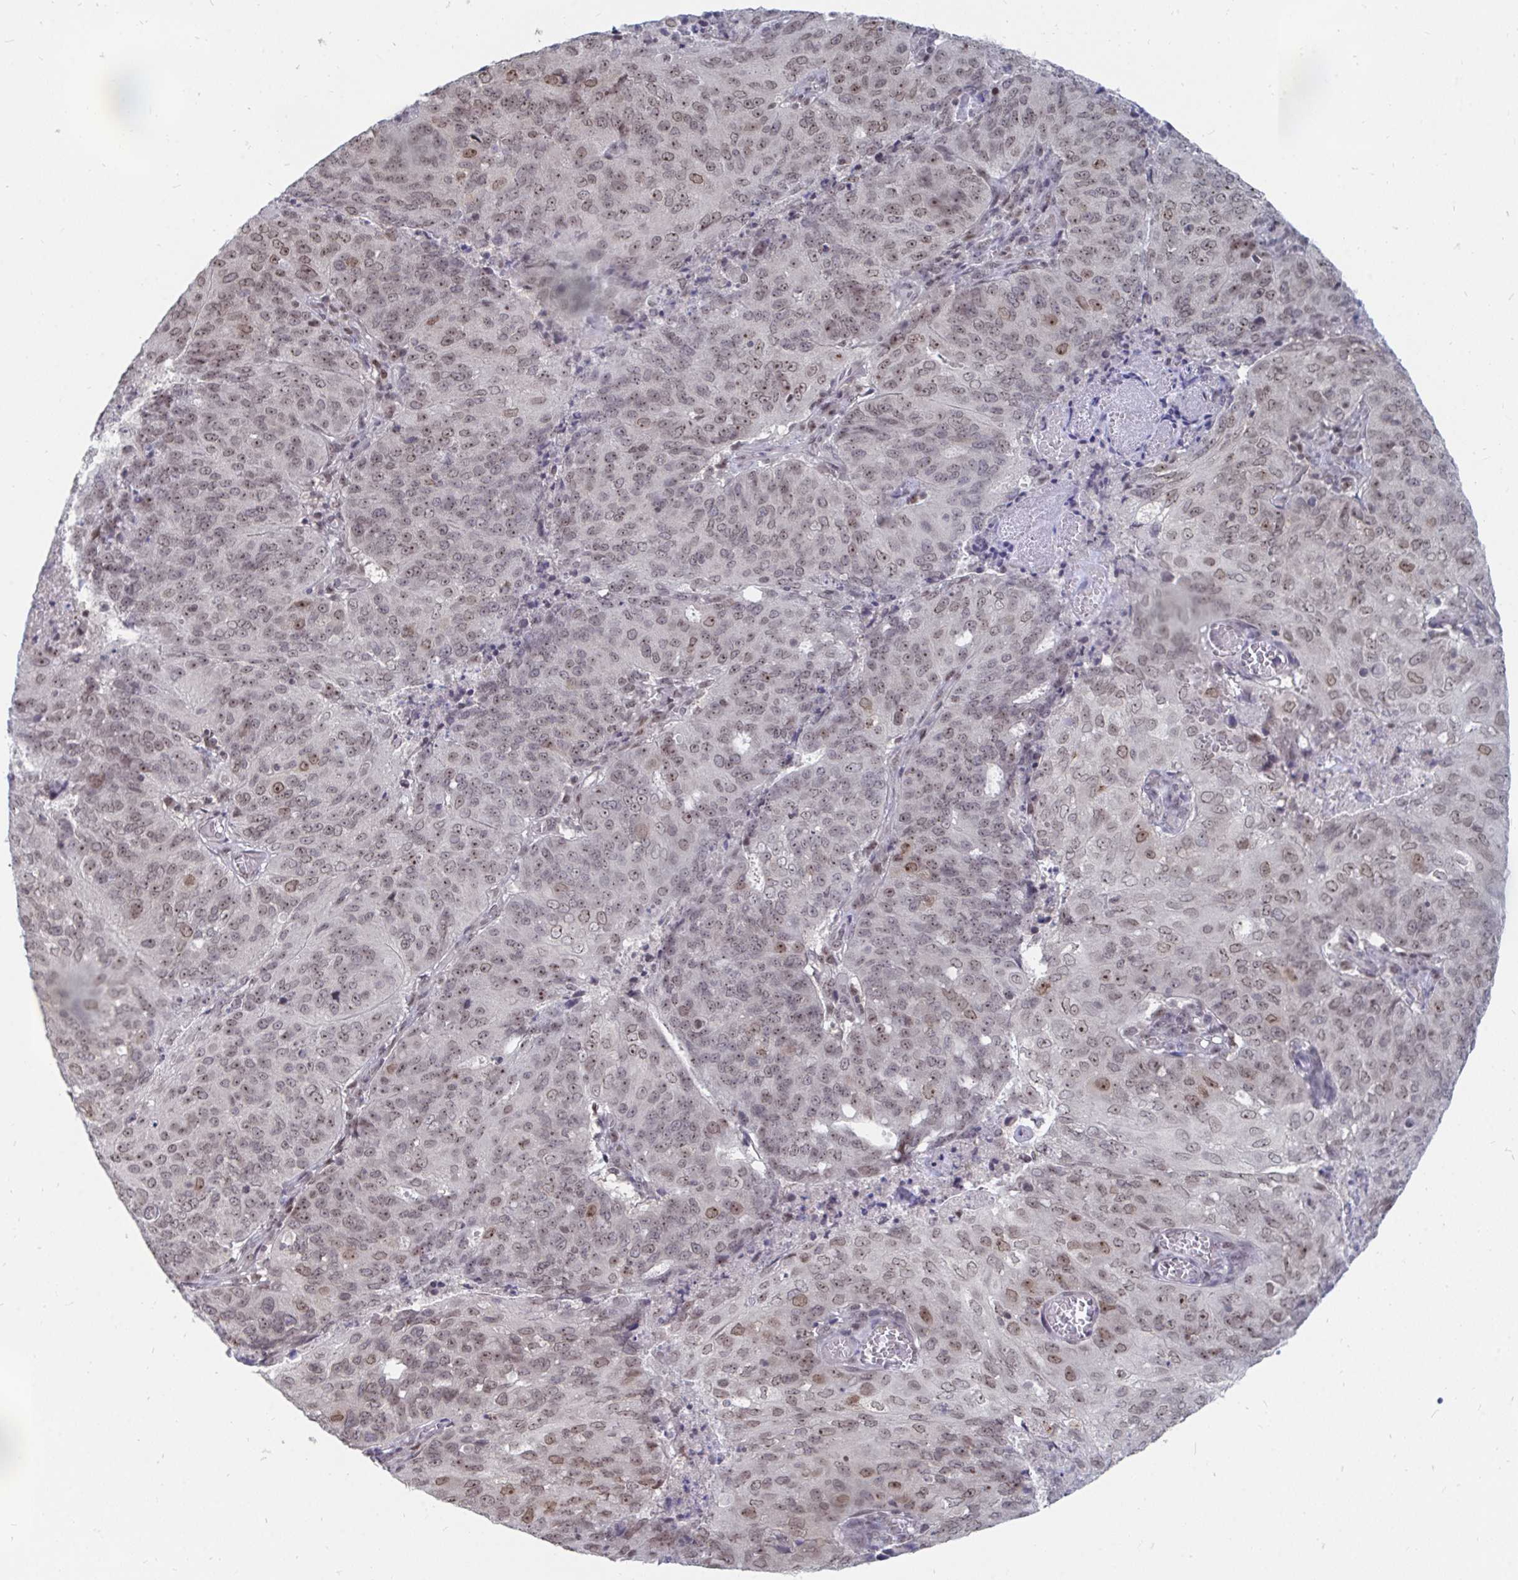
{"staining": {"intensity": "weak", "quantity": ">75%", "location": "nuclear"}, "tissue": "endometrial cancer", "cell_type": "Tumor cells", "image_type": "cancer", "snomed": [{"axis": "morphology", "description": "Adenocarcinoma, NOS"}, {"axis": "topography", "description": "Endometrium"}], "caption": "Endometrial cancer stained with a brown dye shows weak nuclear positive staining in approximately >75% of tumor cells.", "gene": "TRIP12", "patient": {"sex": "female", "age": 82}}